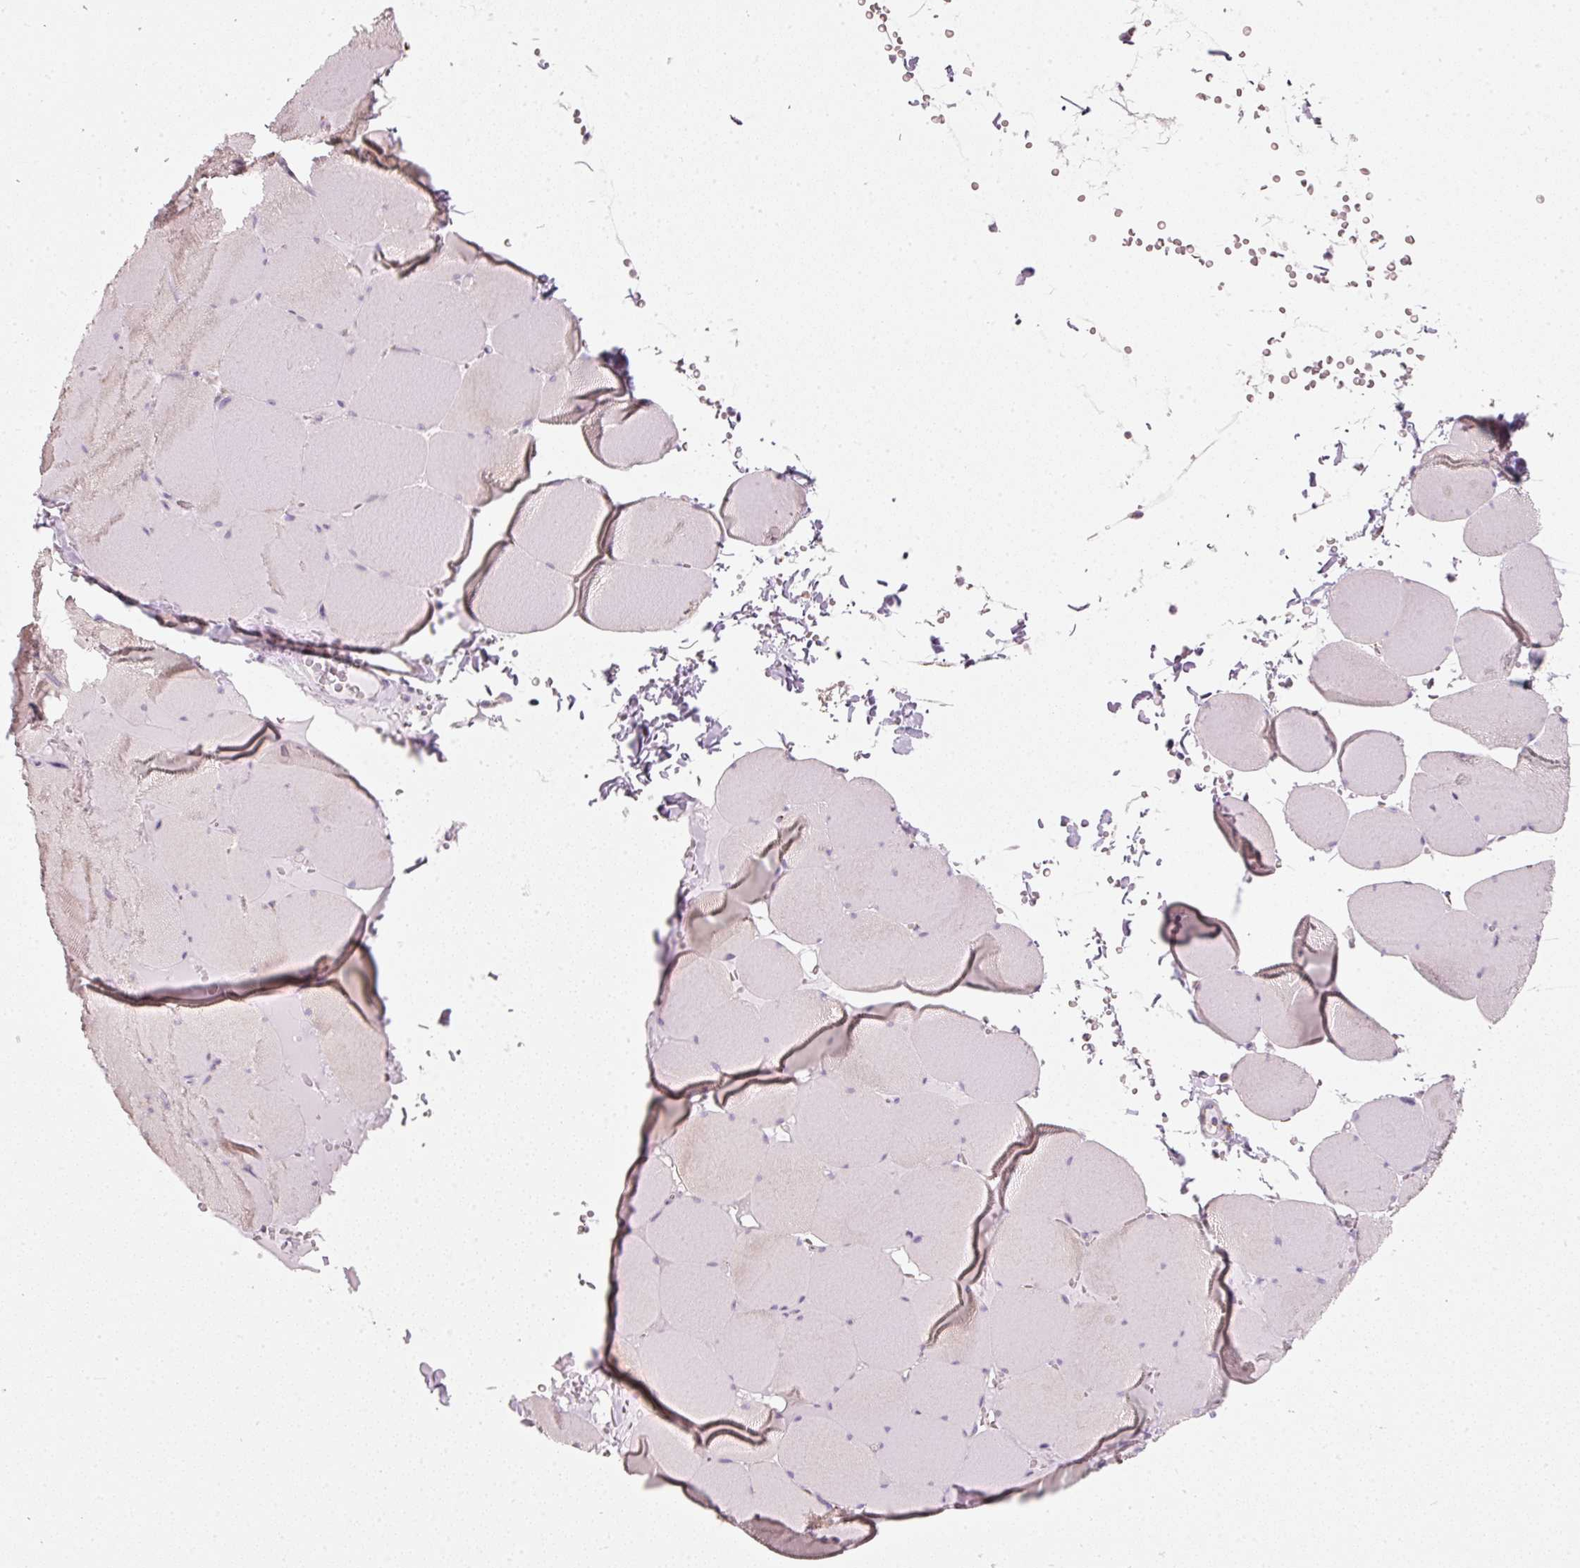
{"staining": {"intensity": "weak", "quantity": "<25%", "location": "cytoplasmic/membranous"}, "tissue": "skeletal muscle", "cell_type": "Myocytes", "image_type": "normal", "snomed": [{"axis": "morphology", "description": "Normal tissue, NOS"}, {"axis": "topography", "description": "Skeletal muscle"}, {"axis": "topography", "description": "Head-Neck"}], "caption": "Benign skeletal muscle was stained to show a protein in brown. There is no significant staining in myocytes.", "gene": "DUT", "patient": {"sex": "male", "age": 66}}